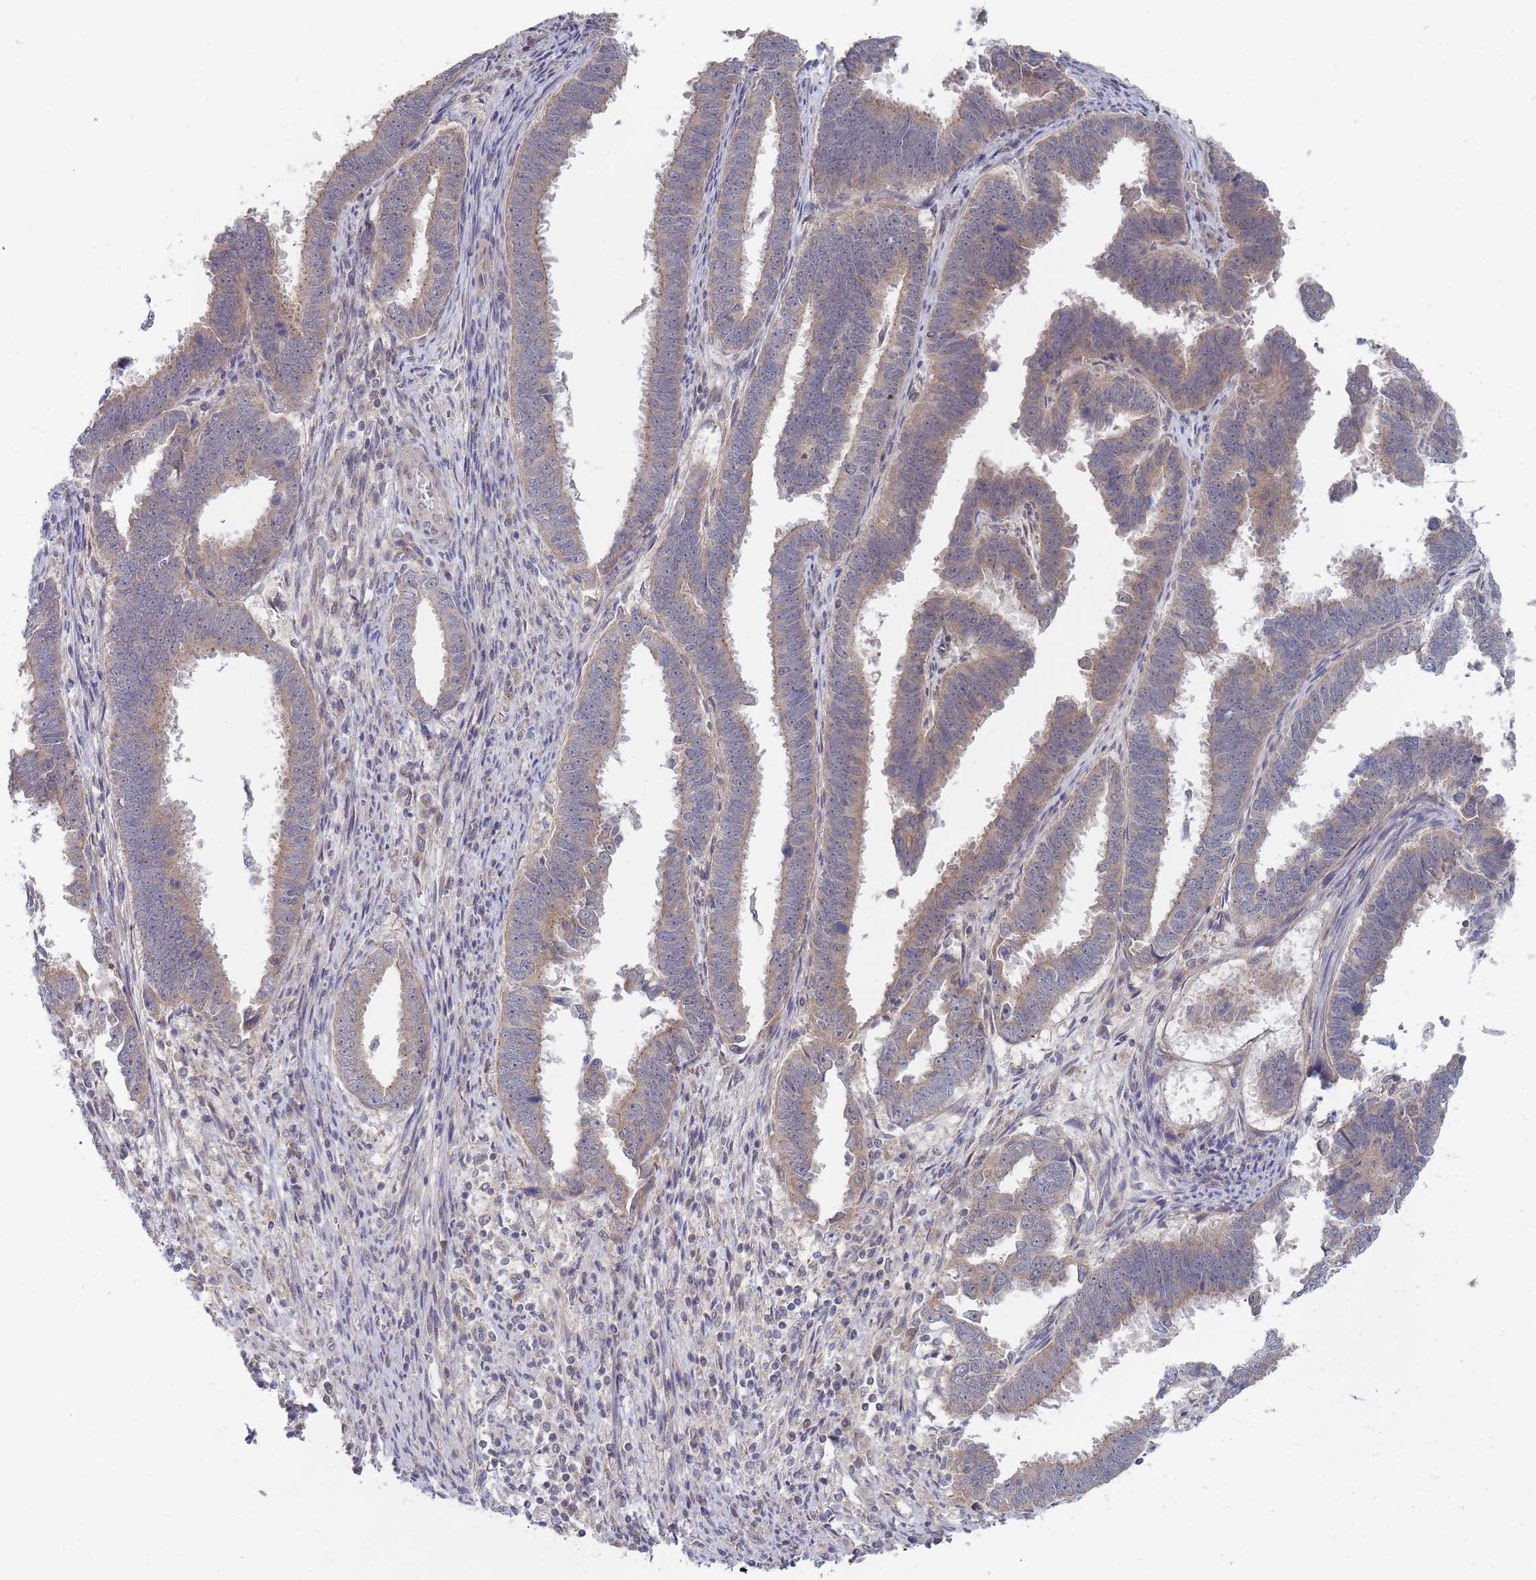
{"staining": {"intensity": "weak", "quantity": "25%-75%", "location": "cytoplasmic/membranous"}, "tissue": "endometrial cancer", "cell_type": "Tumor cells", "image_type": "cancer", "snomed": [{"axis": "morphology", "description": "Adenocarcinoma, NOS"}, {"axis": "topography", "description": "Endometrium"}], "caption": "This is a histology image of immunohistochemistry (IHC) staining of endometrial adenocarcinoma, which shows weak positivity in the cytoplasmic/membranous of tumor cells.", "gene": "SLC35F5", "patient": {"sex": "female", "age": 75}}